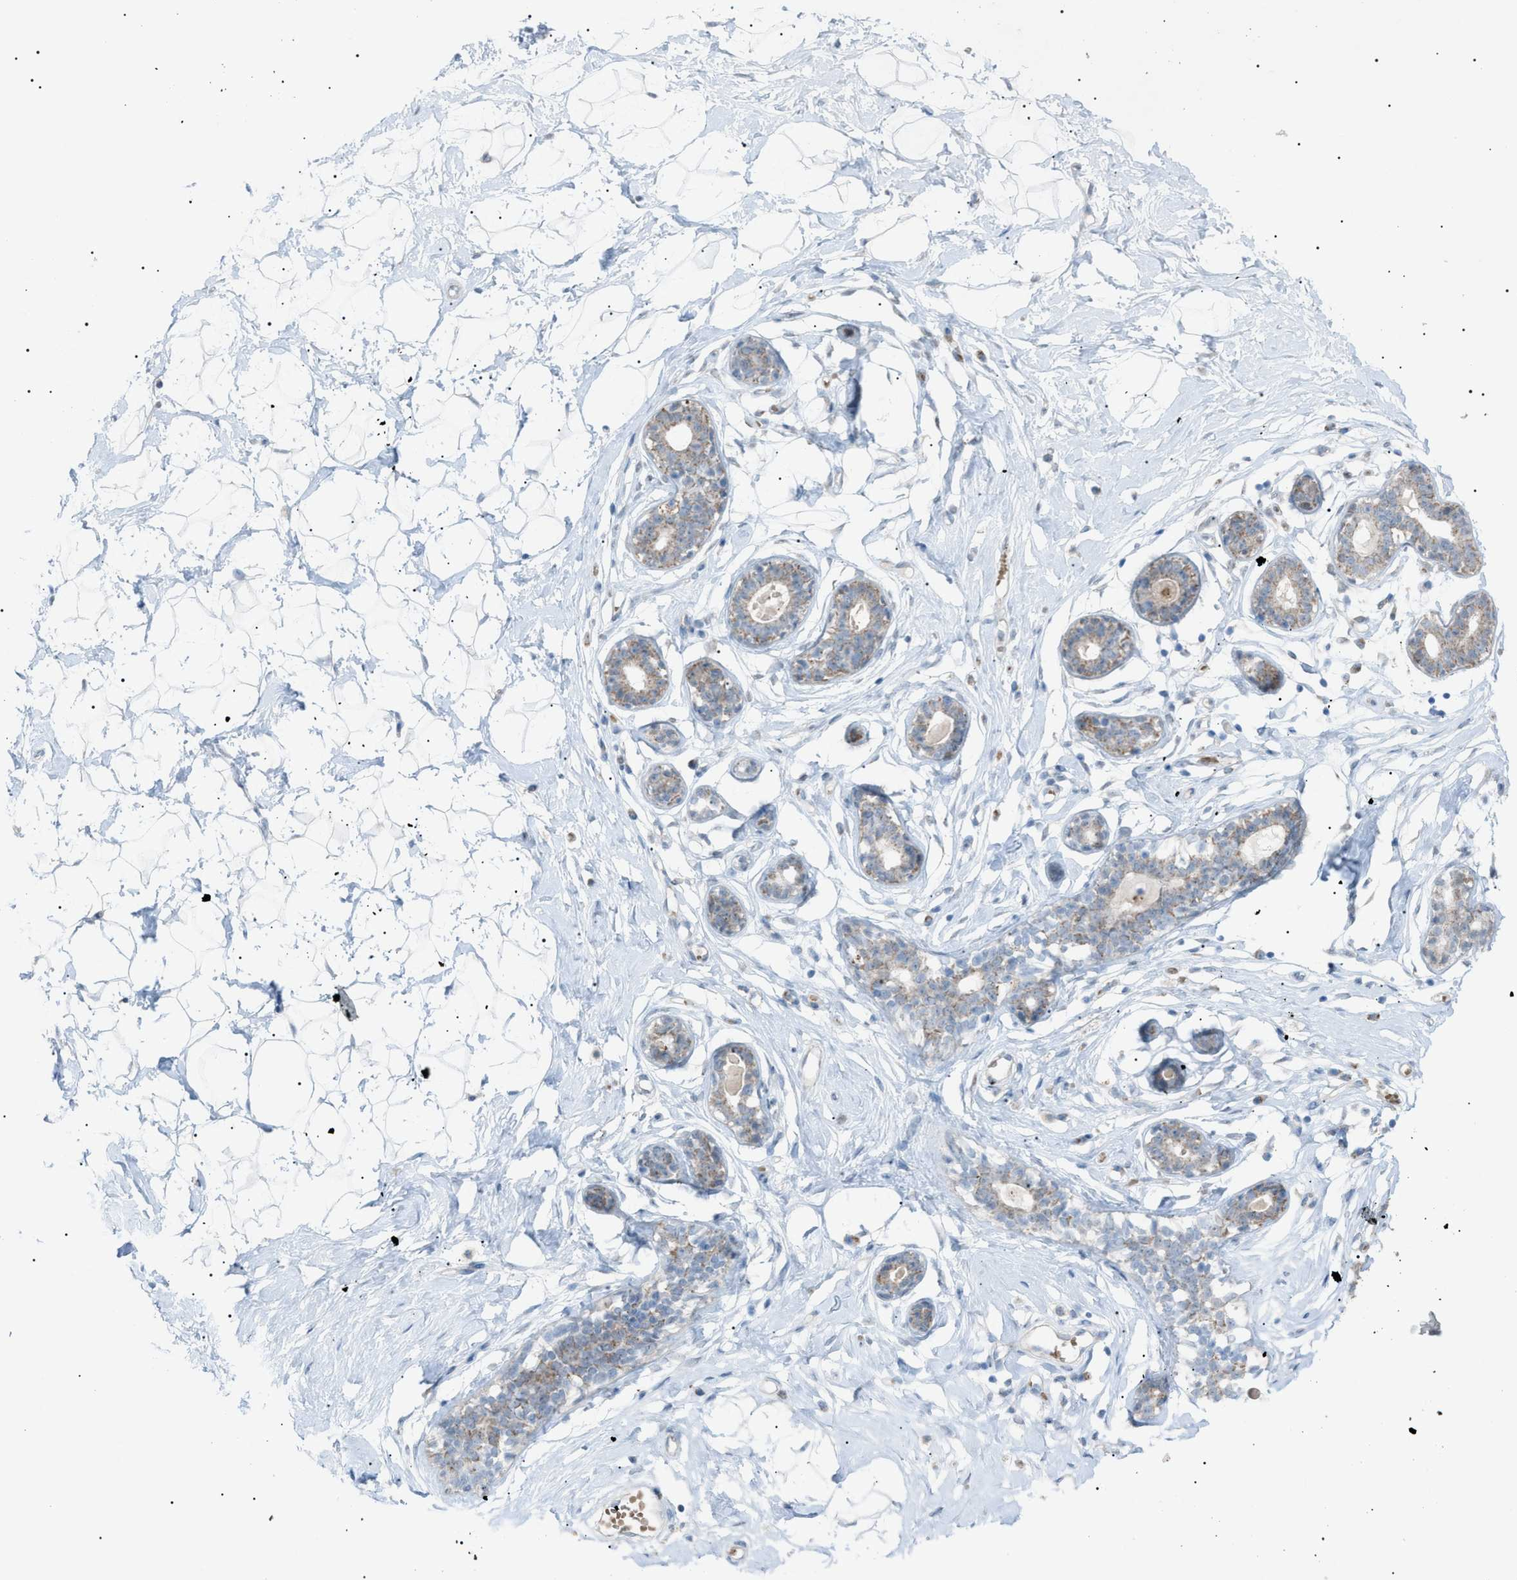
{"staining": {"intensity": "weak", "quantity": ">75%", "location": "cytoplasmic/membranous"}, "tissue": "breast", "cell_type": "Adipocytes", "image_type": "normal", "snomed": [{"axis": "morphology", "description": "Normal tissue, NOS"}, {"axis": "topography", "description": "Breast"}], "caption": "Immunohistochemical staining of benign human breast exhibits low levels of weak cytoplasmic/membranous staining in approximately >75% of adipocytes. Nuclei are stained in blue.", "gene": "ZNF516", "patient": {"sex": "female", "age": 23}}